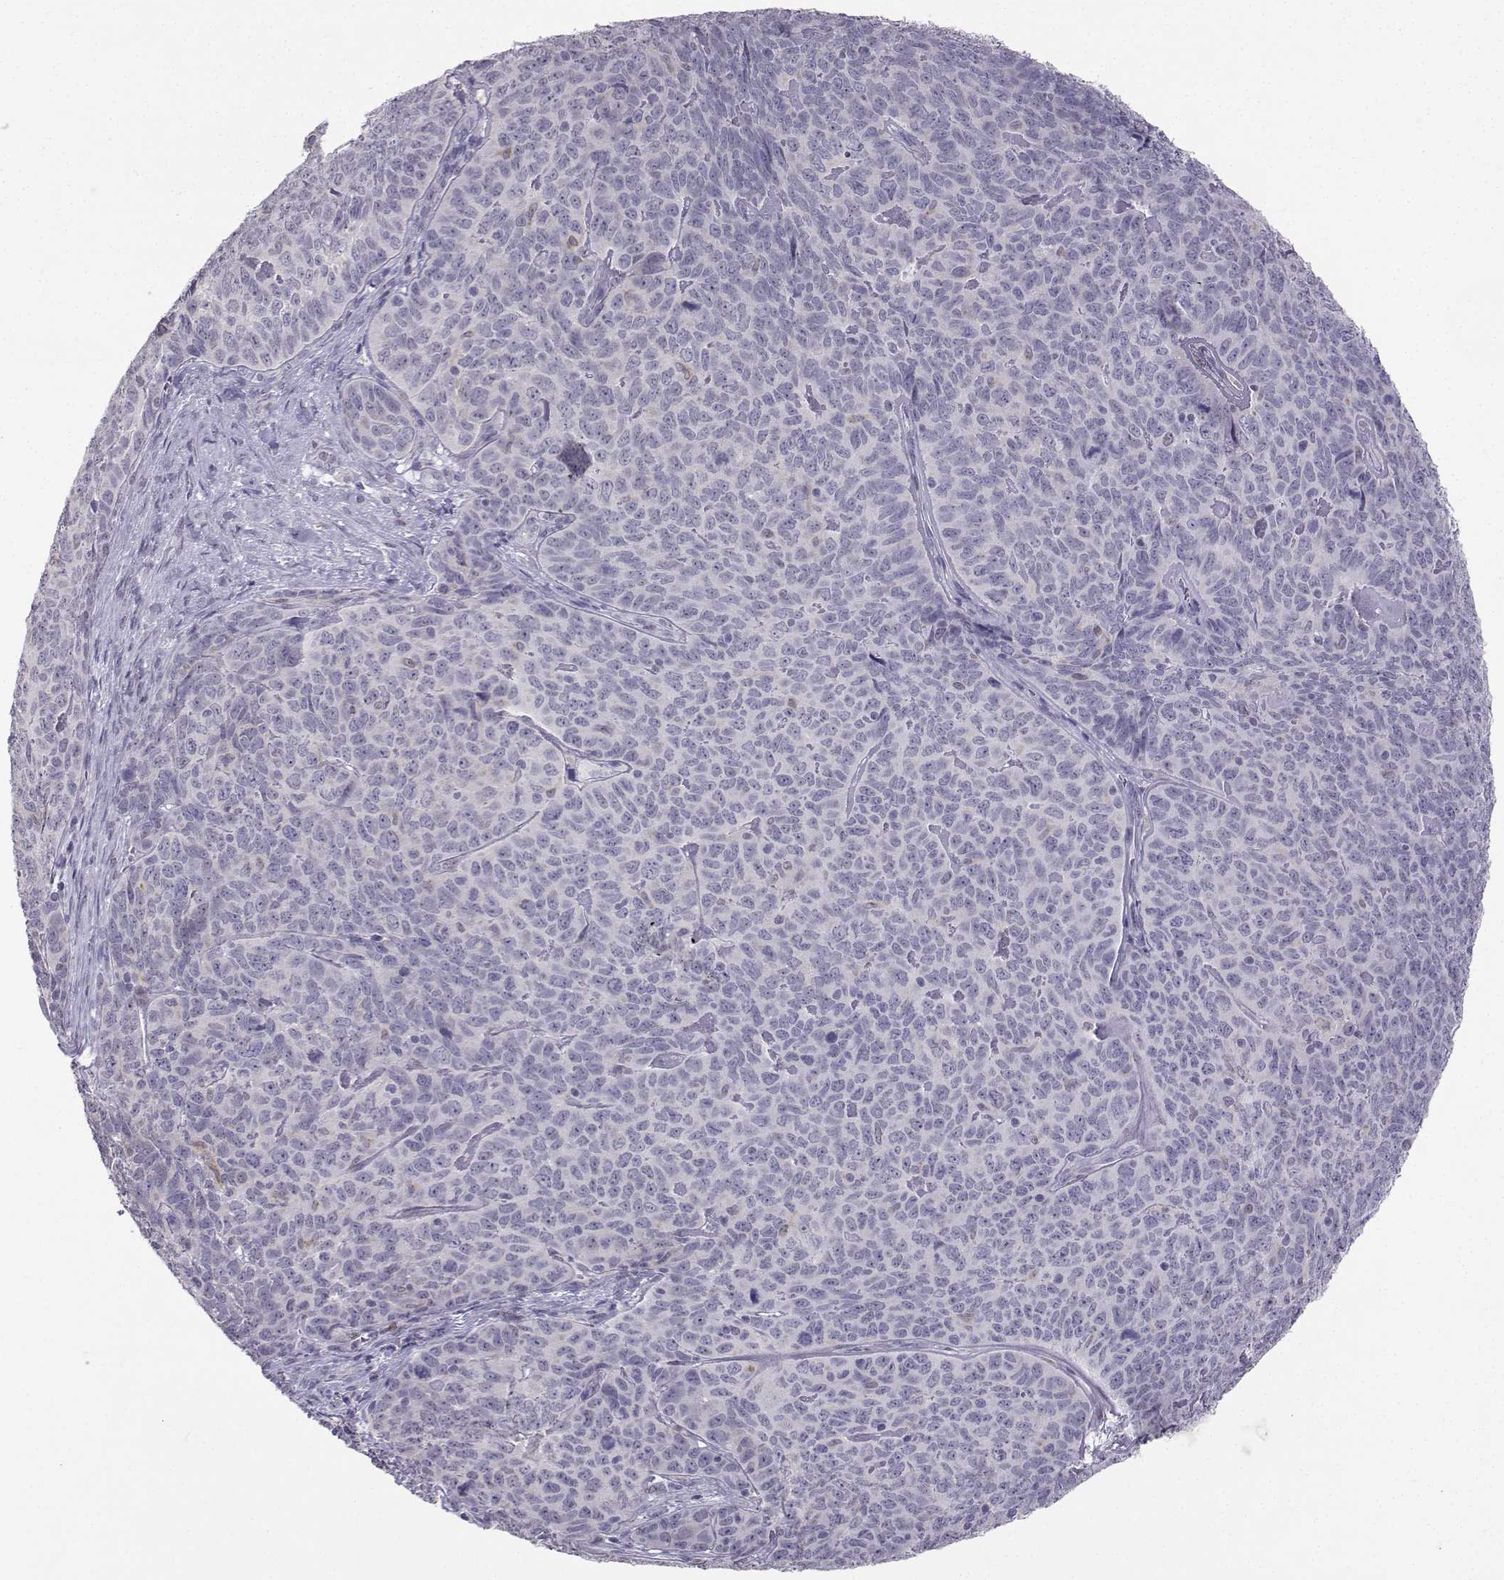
{"staining": {"intensity": "negative", "quantity": "none", "location": "none"}, "tissue": "skin cancer", "cell_type": "Tumor cells", "image_type": "cancer", "snomed": [{"axis": "morphology", "description": "Squamous cell carcinoma, NOS"}, {"axis": "topography", "description": "Skin"}, {"axis": "topography", "description": "Anal"}], "caption": "There is no significant staining in tumor cells of skin cancer (squamous cell carcinoma).", "gene": "TBR1", "patient": {"sex": "female", "age": 51}}